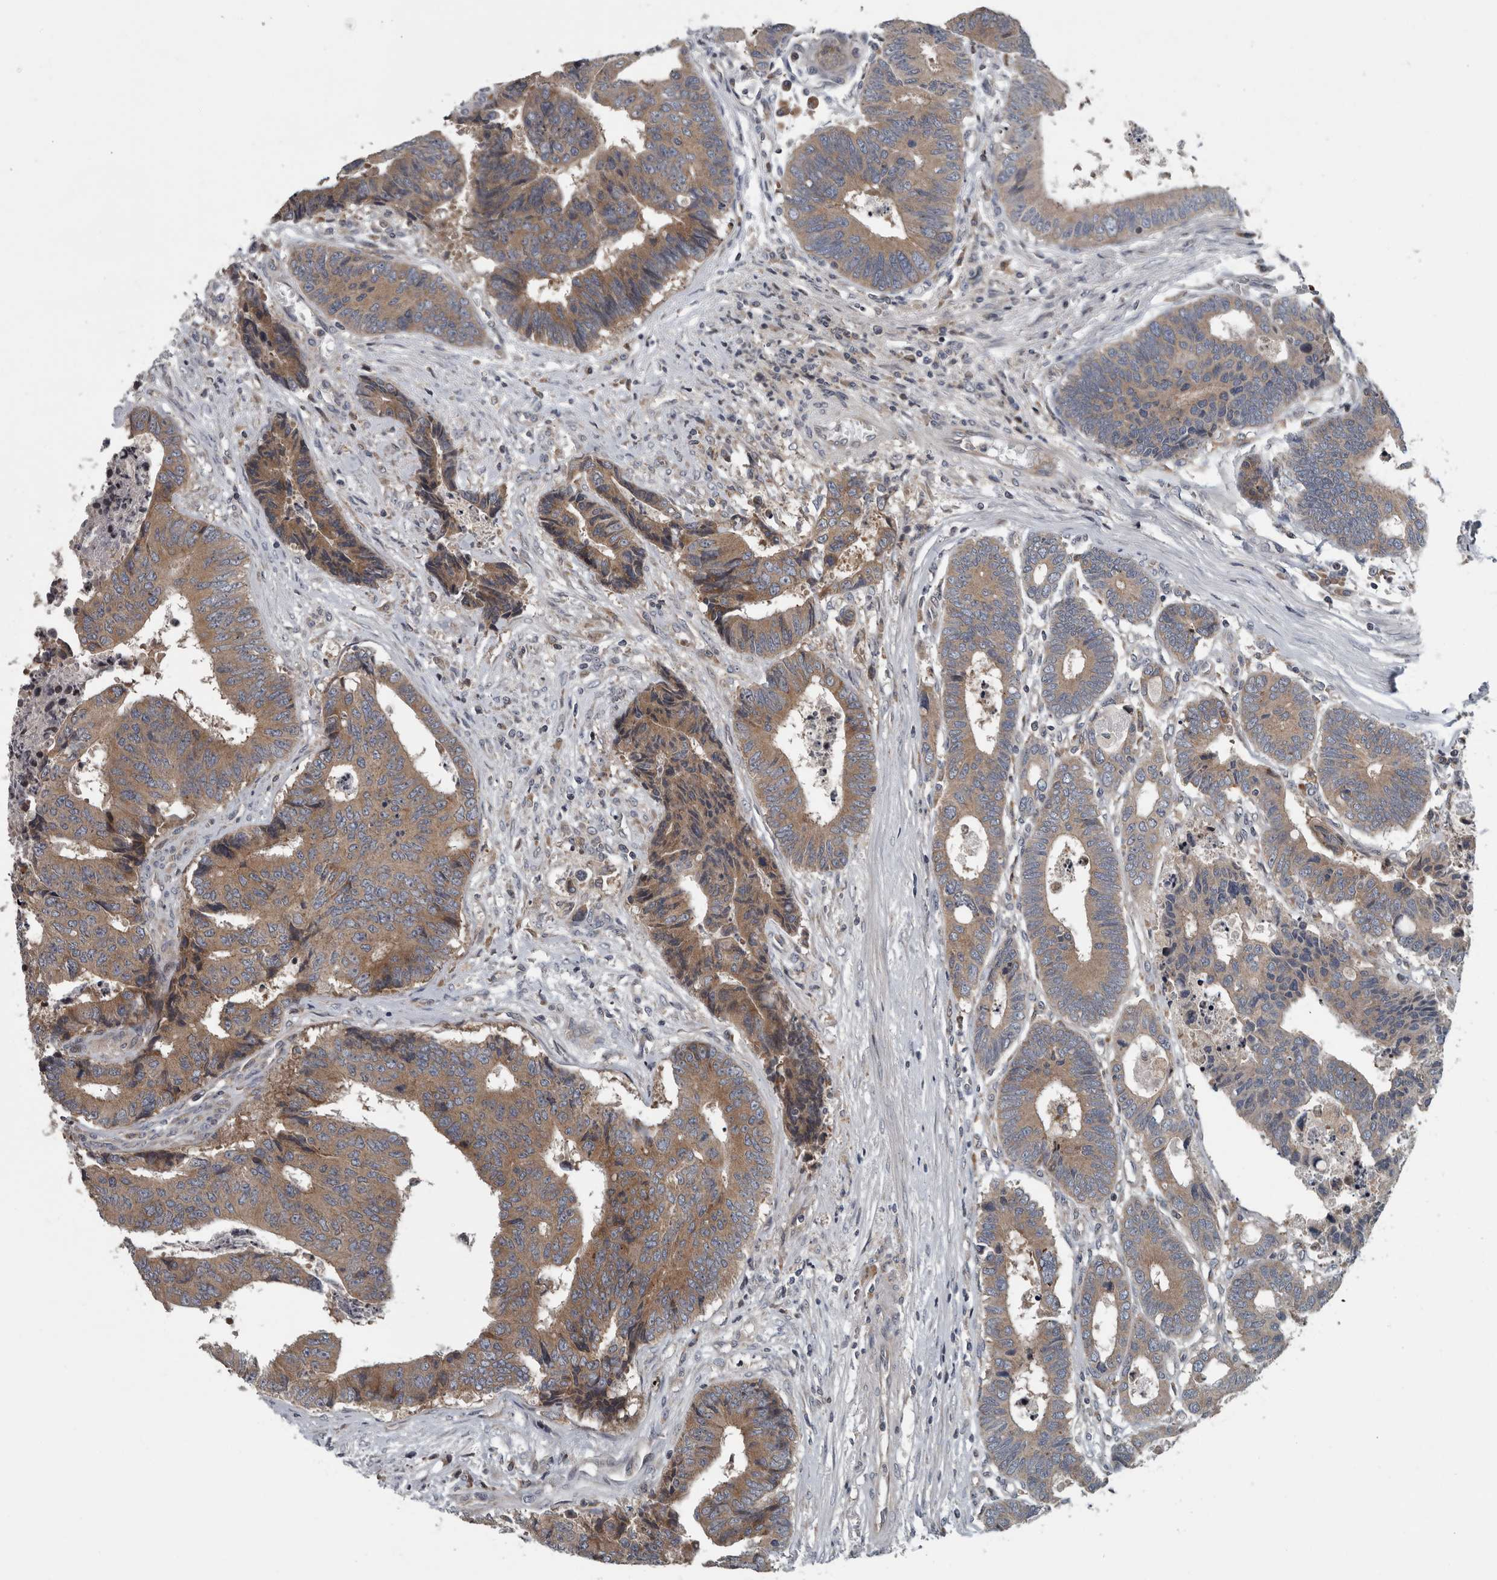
{"staining": {"intensity": "moderate", "quantity": ">75%", "location": "cytoplasmic/membranous"}, "tissue": "colorectal cancer", "cell_type": "Tumor cells", "image_type": "cancer", "snomed": [{"axis": "morphology", "description": "Adenocarcinoma, NOS"}, {"axis": "topography", "description": "Rectum"}], "caption": "A brown stain labels moderate cytoplasmic/membranous positivity of a protein in colorectal cancer (adenocarcinoma) tumor cells.", "gene": "TMEM199", "patient": {"sex": "male", "age": 84}}